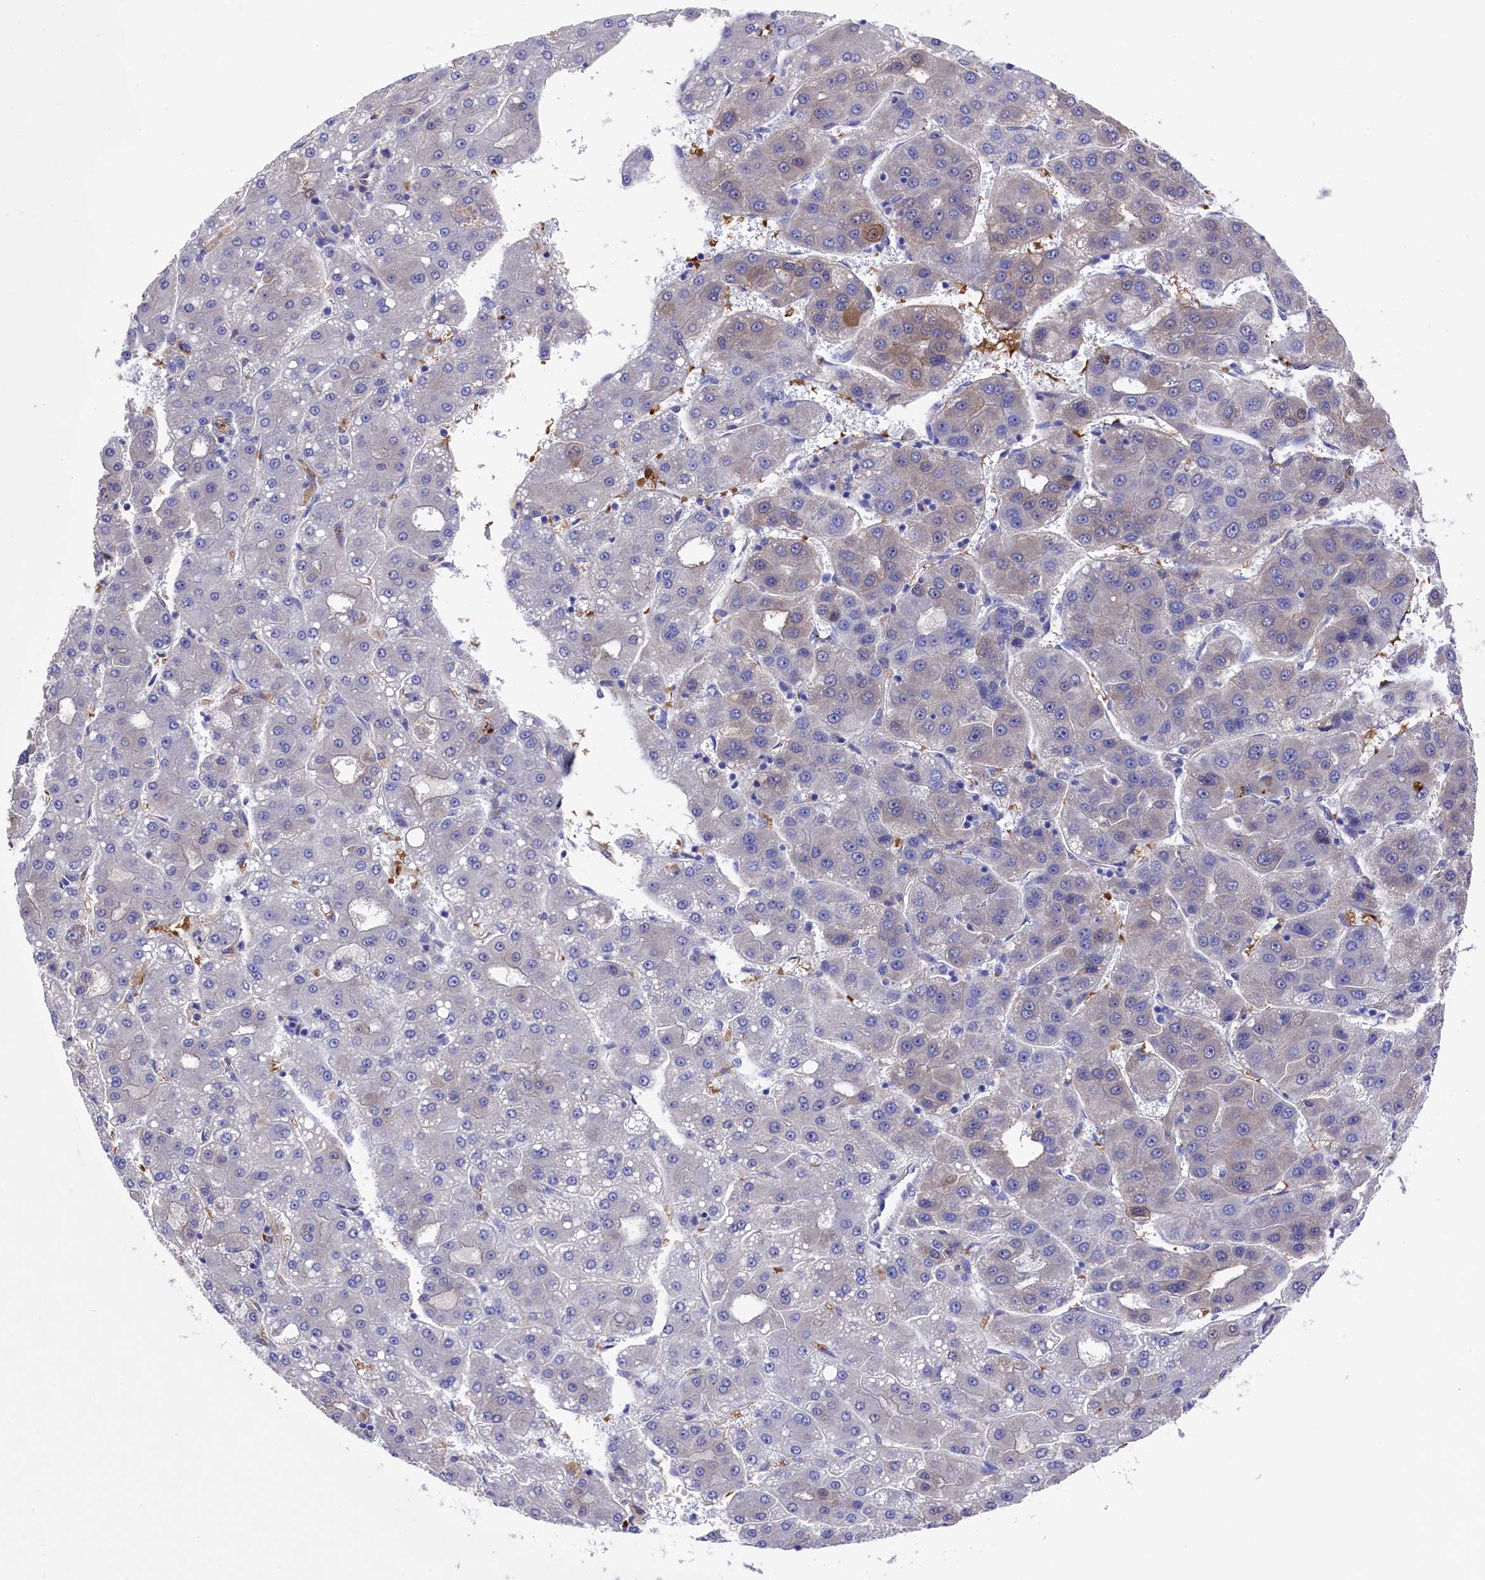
{"staining": {"intensity": "moderate", "quantity": "<25%", "location": "cytoplasmic/membranous"}, "tissue": "liver cancer", "cell_type": "Tumor cells", "image_type": "cancer", "snomed": [{"axis": "morphology", "description": "Carcinoma, Hepatocellular, NOS"}, {"axis": "topography", "description": "Liver"}], "caption": "High-magnification brightfield microscopy of hepatocellular carcinoma (liver) stained with DAB (brown) and counterstained with hematoxylin (blue). tumor cells exhibit moderate cytoplasmic/membranous expression is seen in about<25% of cells.", "gene": "LHFPL4", "patient": {"sex": "male", "age": 65}}